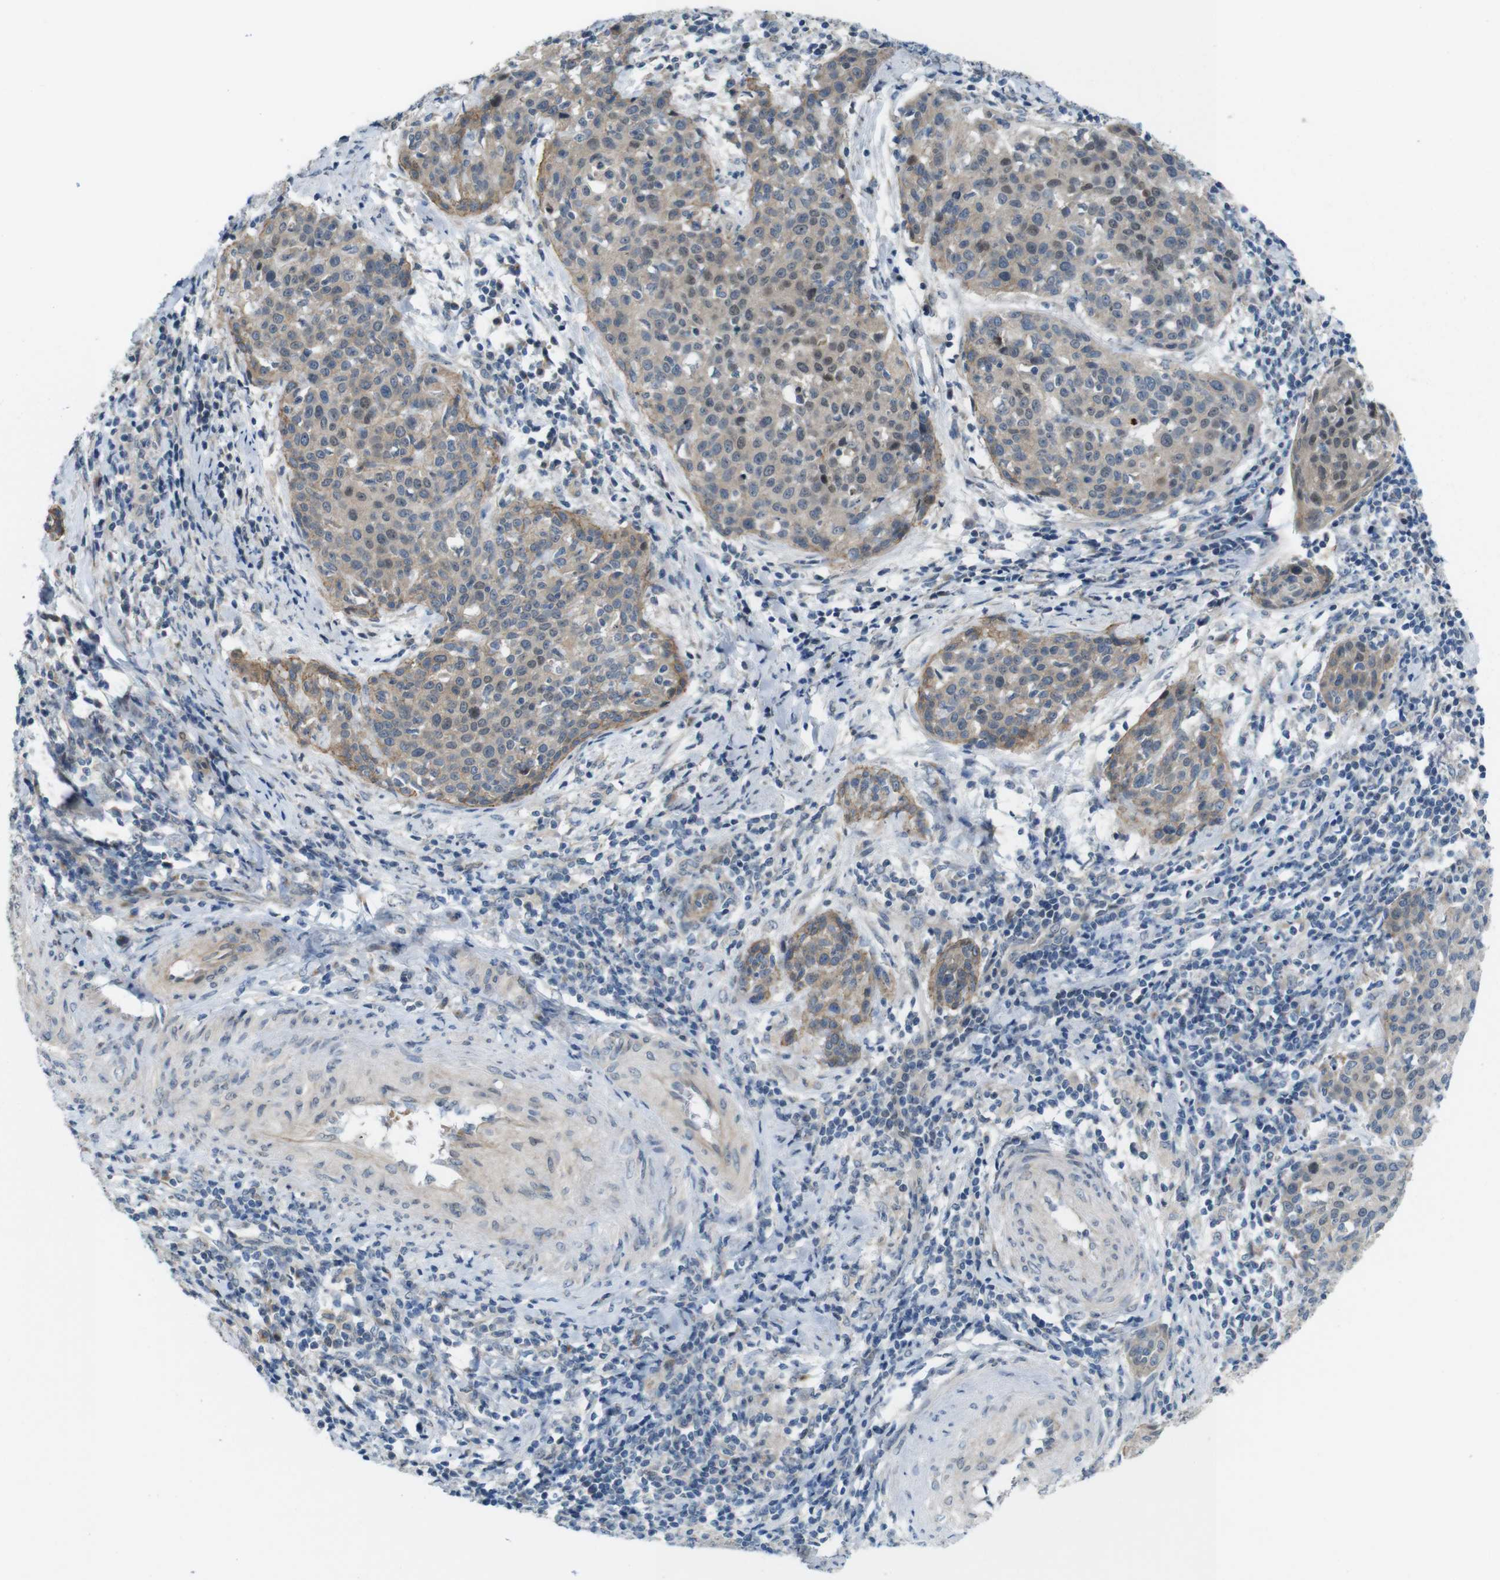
{"staining": {"intensity": "moderate", "quantity": ">75%", "location": "cytoplasmic/membranous,nuclear"}, "tissue": "cervical cancer", "cell_type": "Tumor cells", "image_type": "cancer", "snomed": [{"axis": "morphology", "description": "Squamous cell carcinoma, NOS"}, {"axis": "topography", "description": "Cervix"}], "caption": "Cervical cancer stained with a brown dye shows moderate cytoplasmic/membranous and nuclear positive staining in about >75% of tumor cells.", "gene": "SKI", "patient": {"sex": "female", "age": 38}}